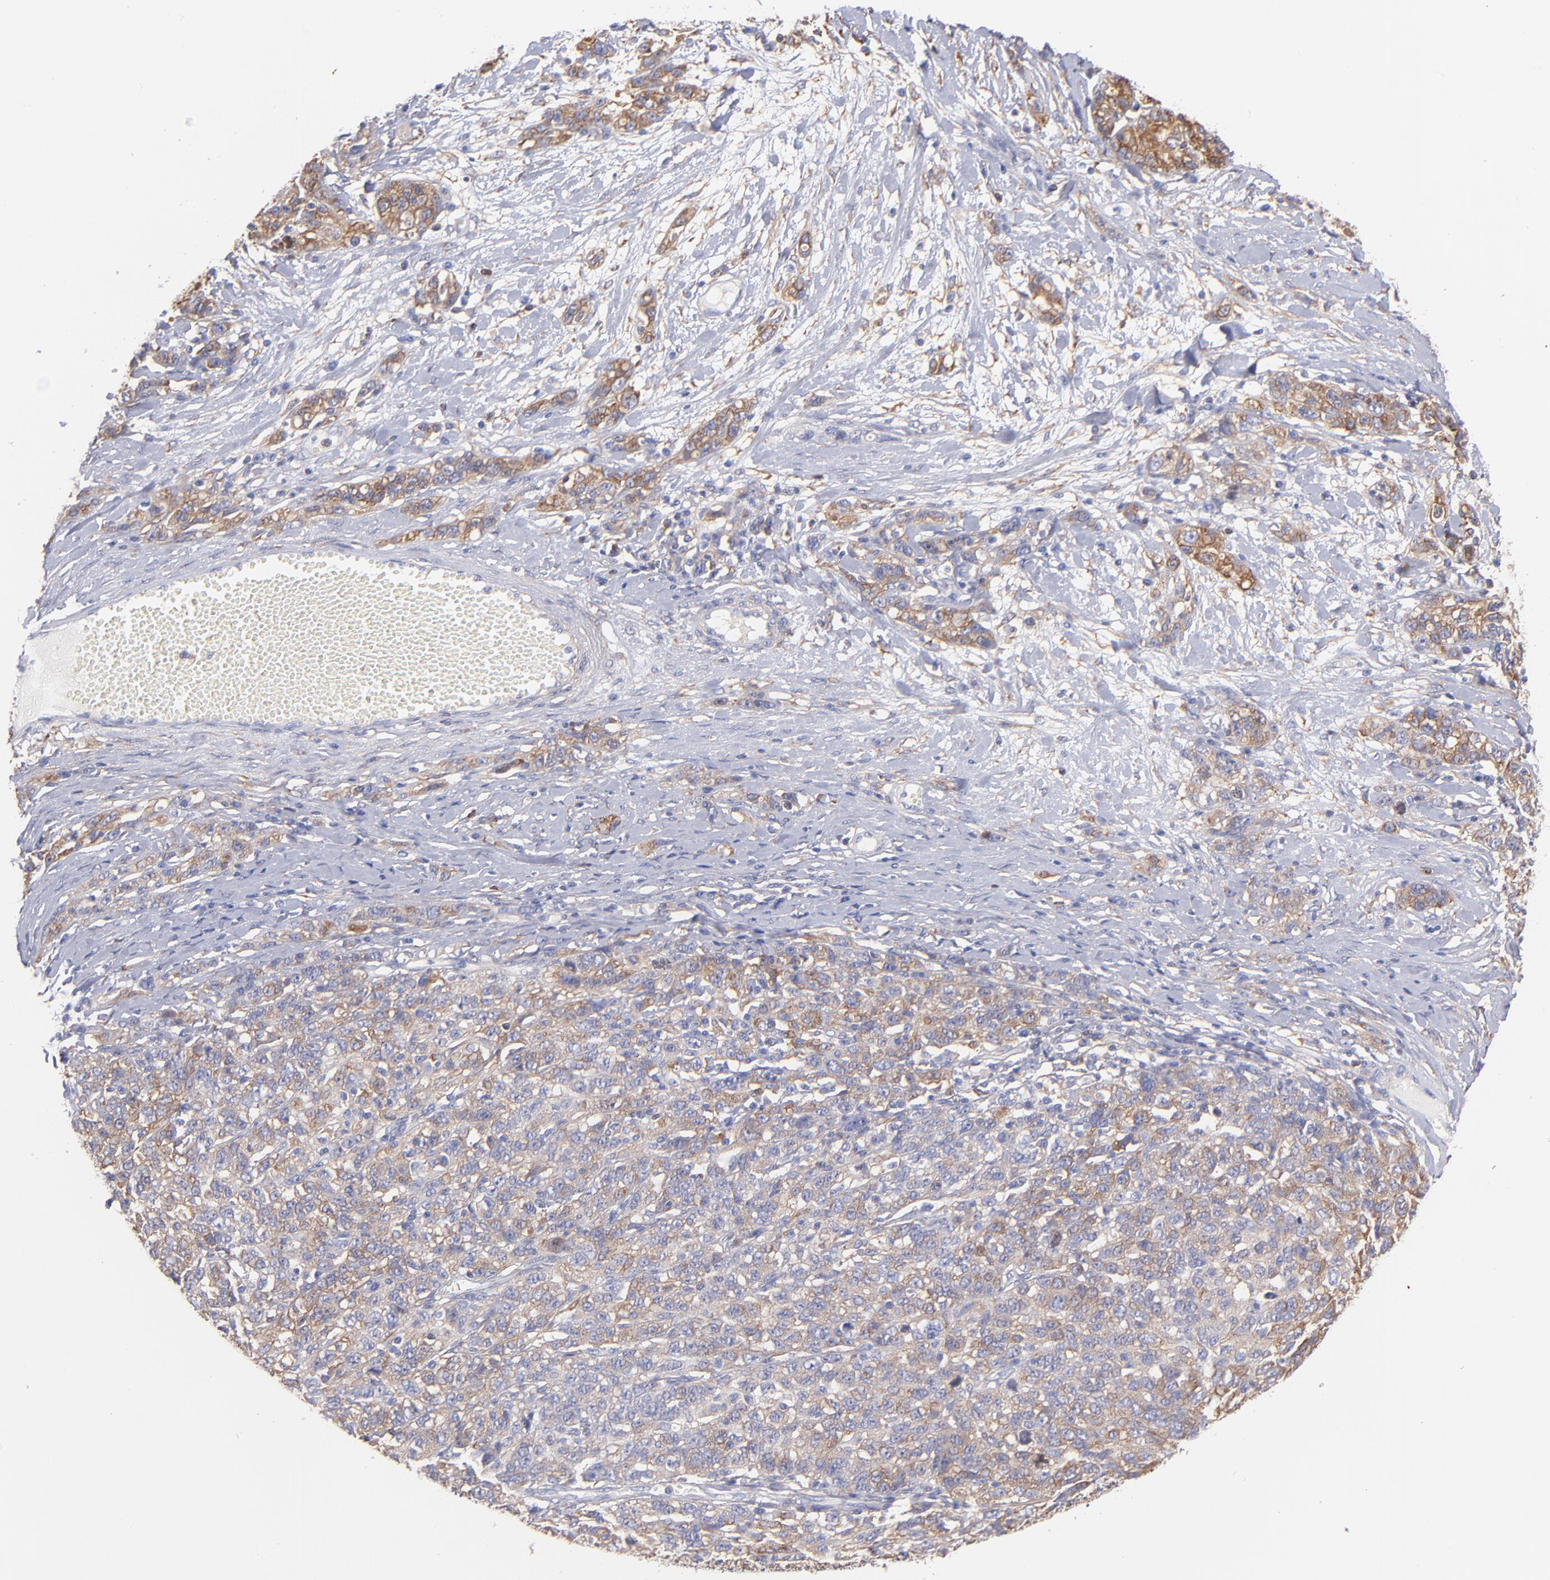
{"staining": {"intensity": "moderate", "quantity": ">75%", "location": "cytoplasmic/membranous"}, "tissue": "ovarian cancer", "cell_type": "Tumor cells", "image_type": "cancer", "snomed": [{"axis": "morphology", "description": "Cystadenocarcinoma, serous, NOS"}, {"axis": "topography", "description": "Ovary"}], "caption": "An IHC photomicrograph of tumor tissue is shown. Protein staining in brown labels moderate cytoplasmic/membranous positivity in ovarian serous cystadenocarcinoma within tumor cells.", "gene": "PRKCA", "patient": {"sex": "female", "age": 71}}